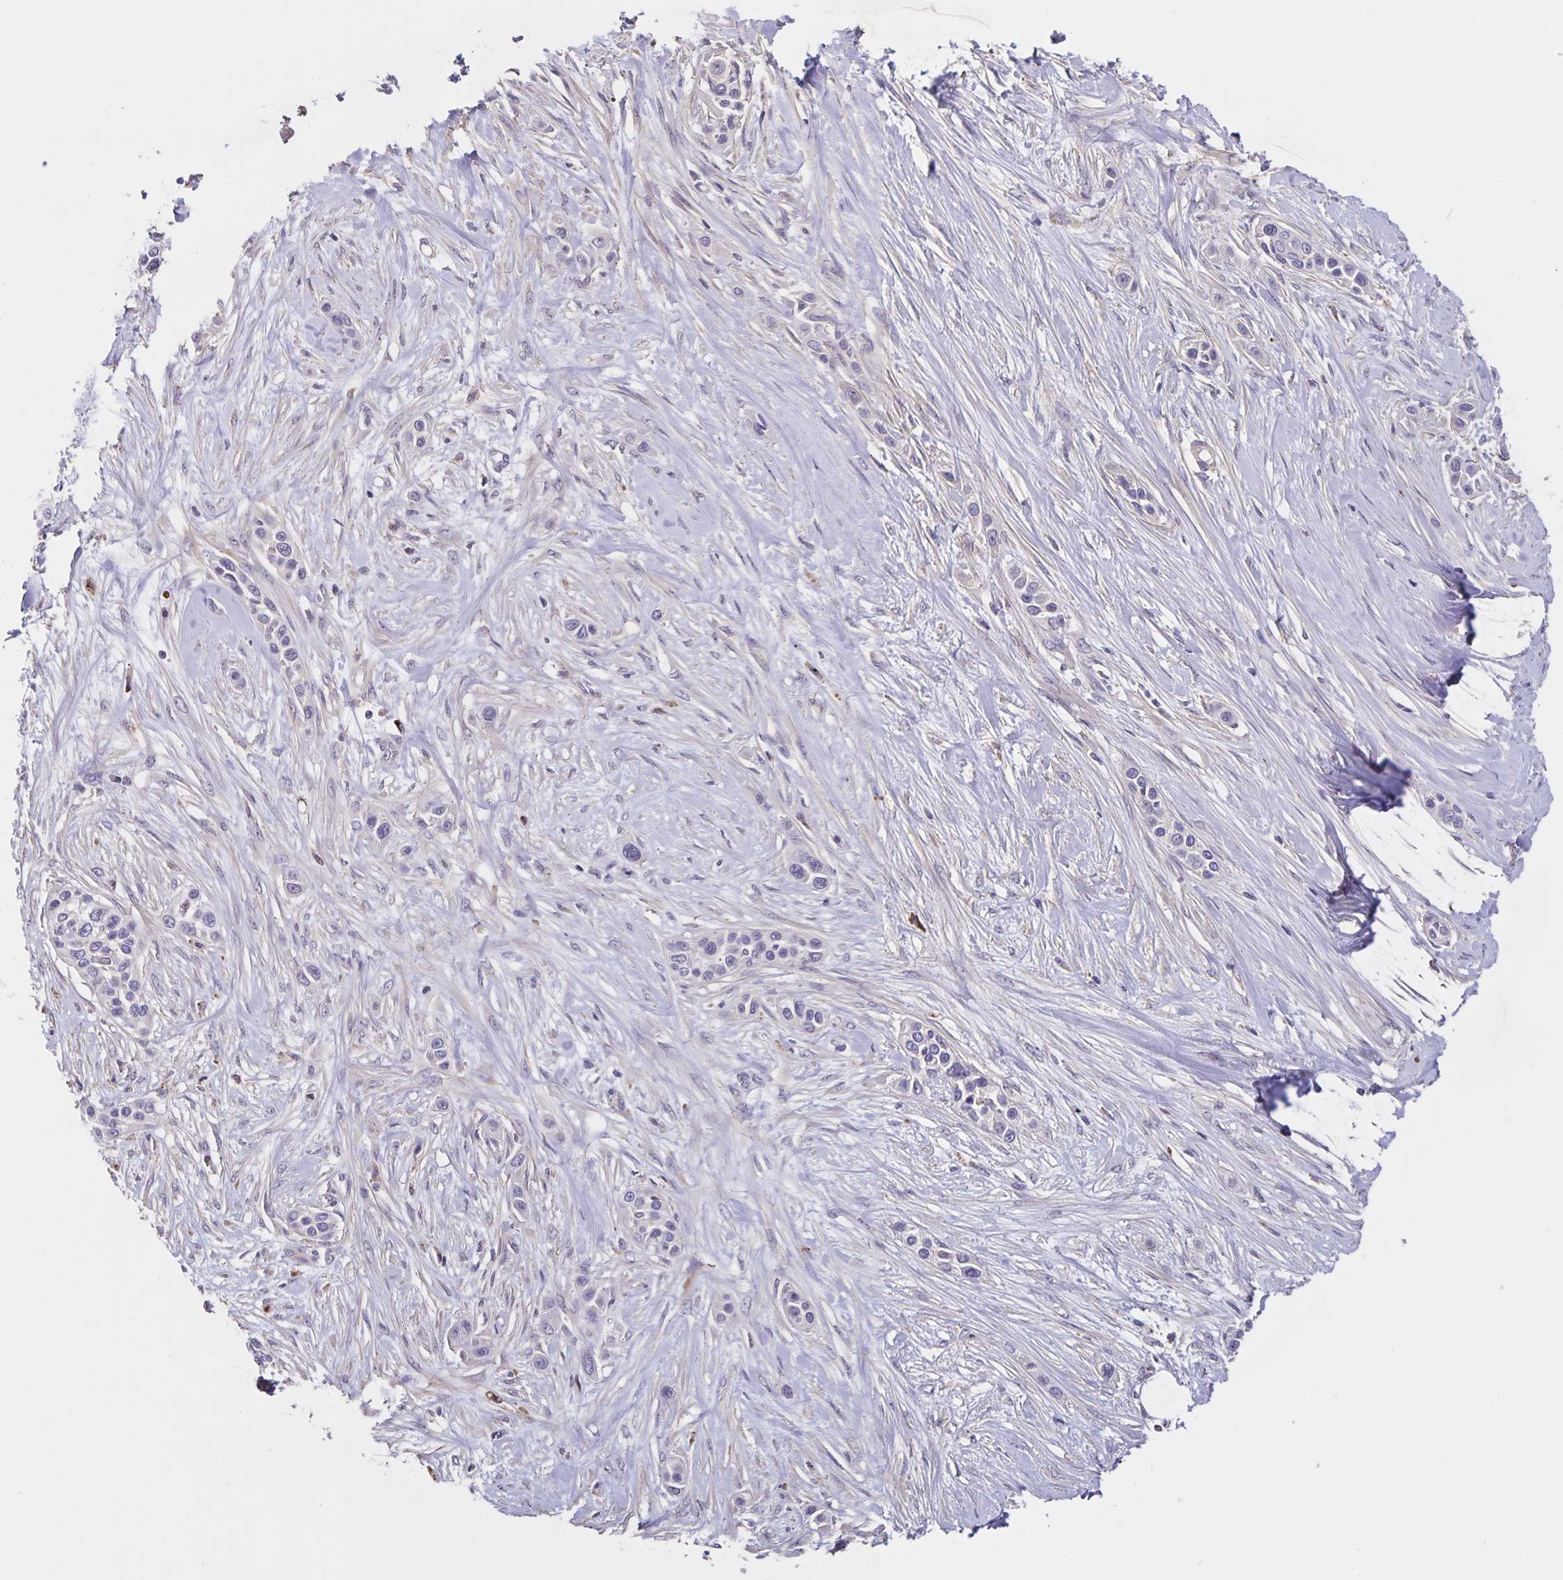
{"staining": {"intensity": "negative", "quantity": "none", "location": "none"}, "tissue": "skin cancer", "cell_type": "Tumor cells", "image_type": "cancer", "snomed": [{"axis": "morphology", "description": "Squamous cell carcinoma, NOS"}, {"axis": "topography", "description": "Skin"}], "caption": "Immunohistochemistry (IHC) histopathology image of neoplastic tissue: human skin squamous cell carcinoma stained with DAB shows no significant protein expression in tumor cells. (Brightfield microscopy of DAB (3,3'-diaminobenzidine) immunohistochemistry (IHC) at high magnification).", "gene": "FBXL16", "patient": {"sex": "female", "age": 69}}